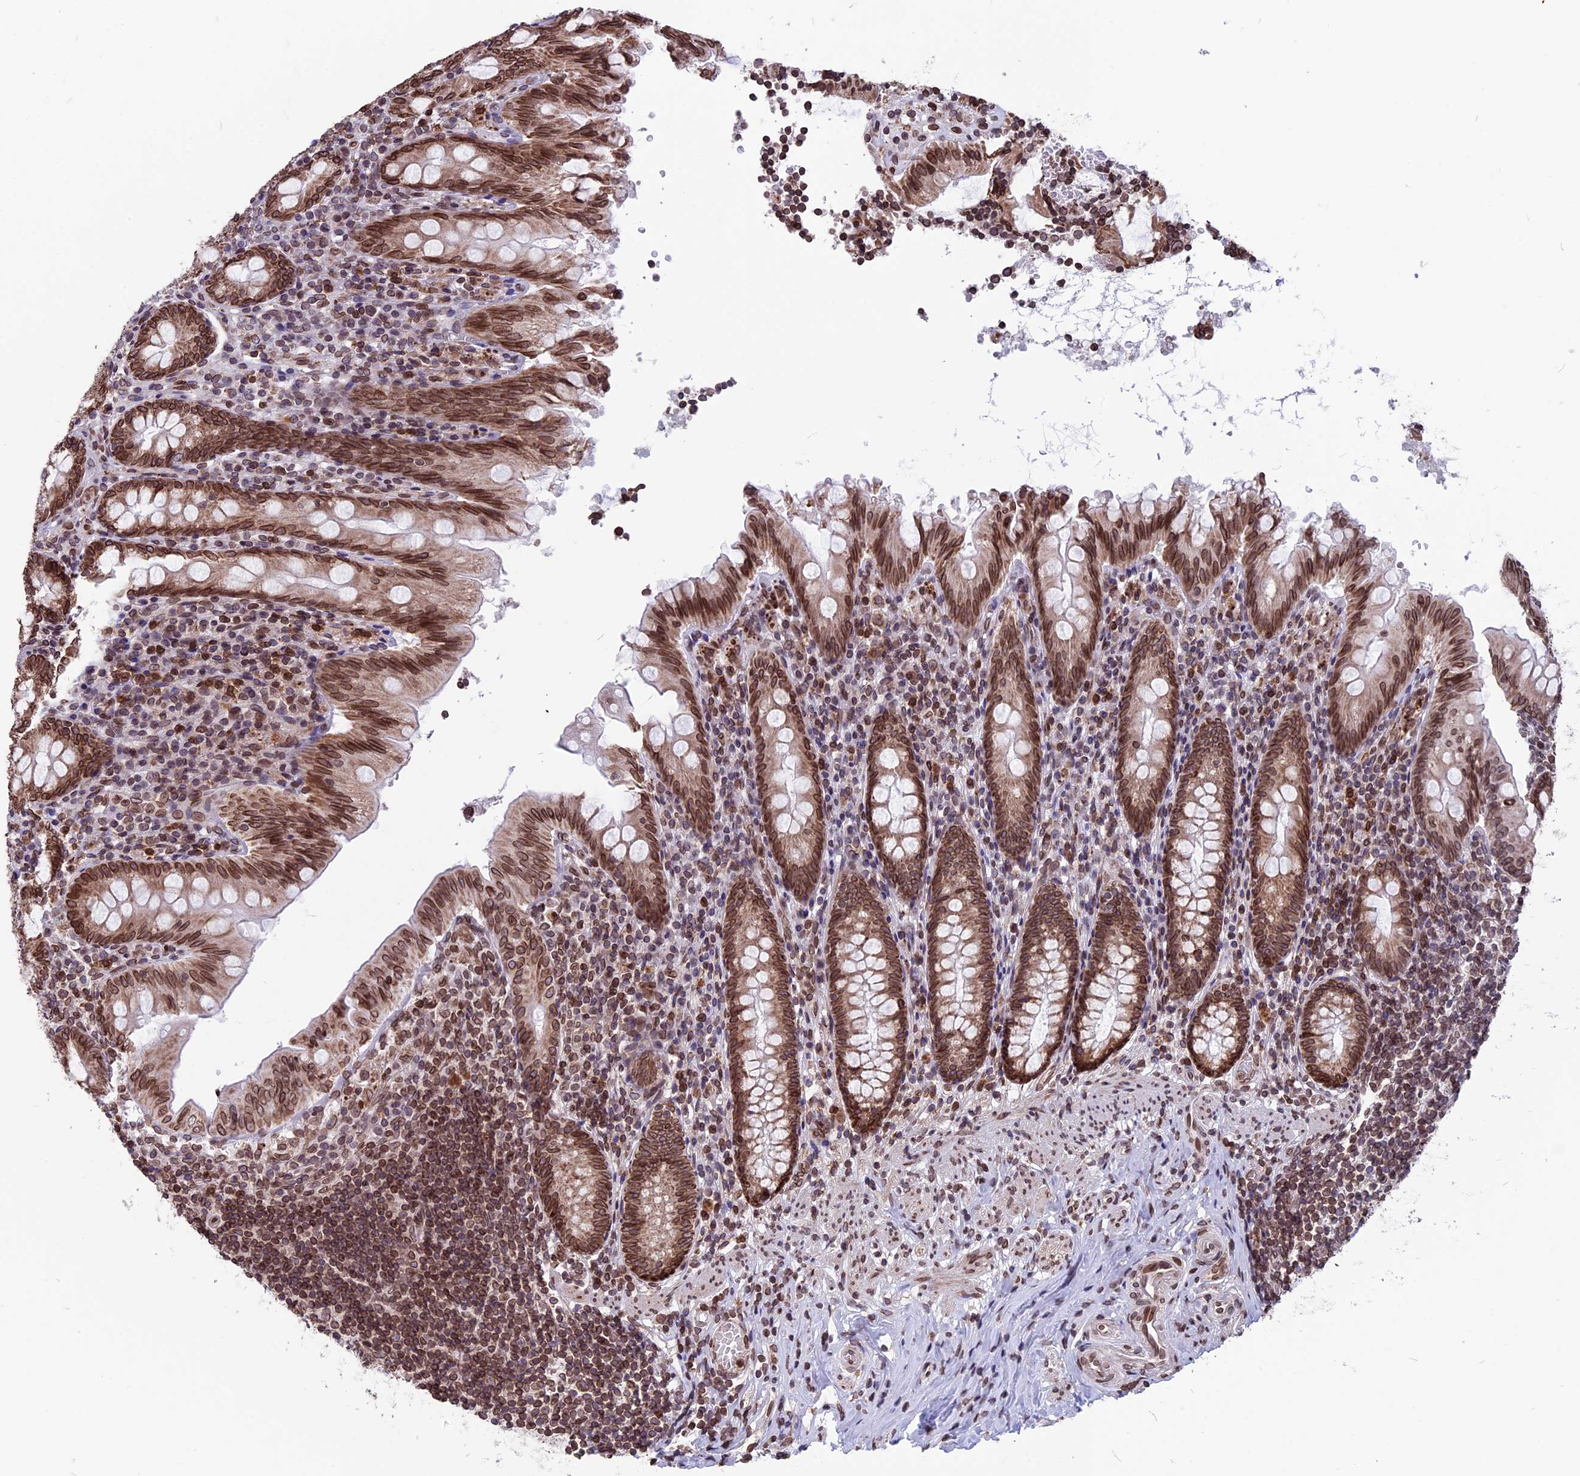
{"staining": {"intensity": "moderate", "quantity": ">75%", "location": "cytoplasmic/membranous,nuclear"}, "tissue": "appendix", "cell_type": "Glandular cells", "image_type": "normal", "snomed": [{"axis": "morphology", "description": "Normal tissue, NOS"}, {"axis": "topography", "description": "Appendix"}], "caption": "Benign appendix reveals moderate cytoplasmic/membranous,nuclear expression in approximately >75% of glandular cells, visualized by immunohistochemistry.", "gene": "PTCHD4", "patient": {"sex": "male", "age": 55}}